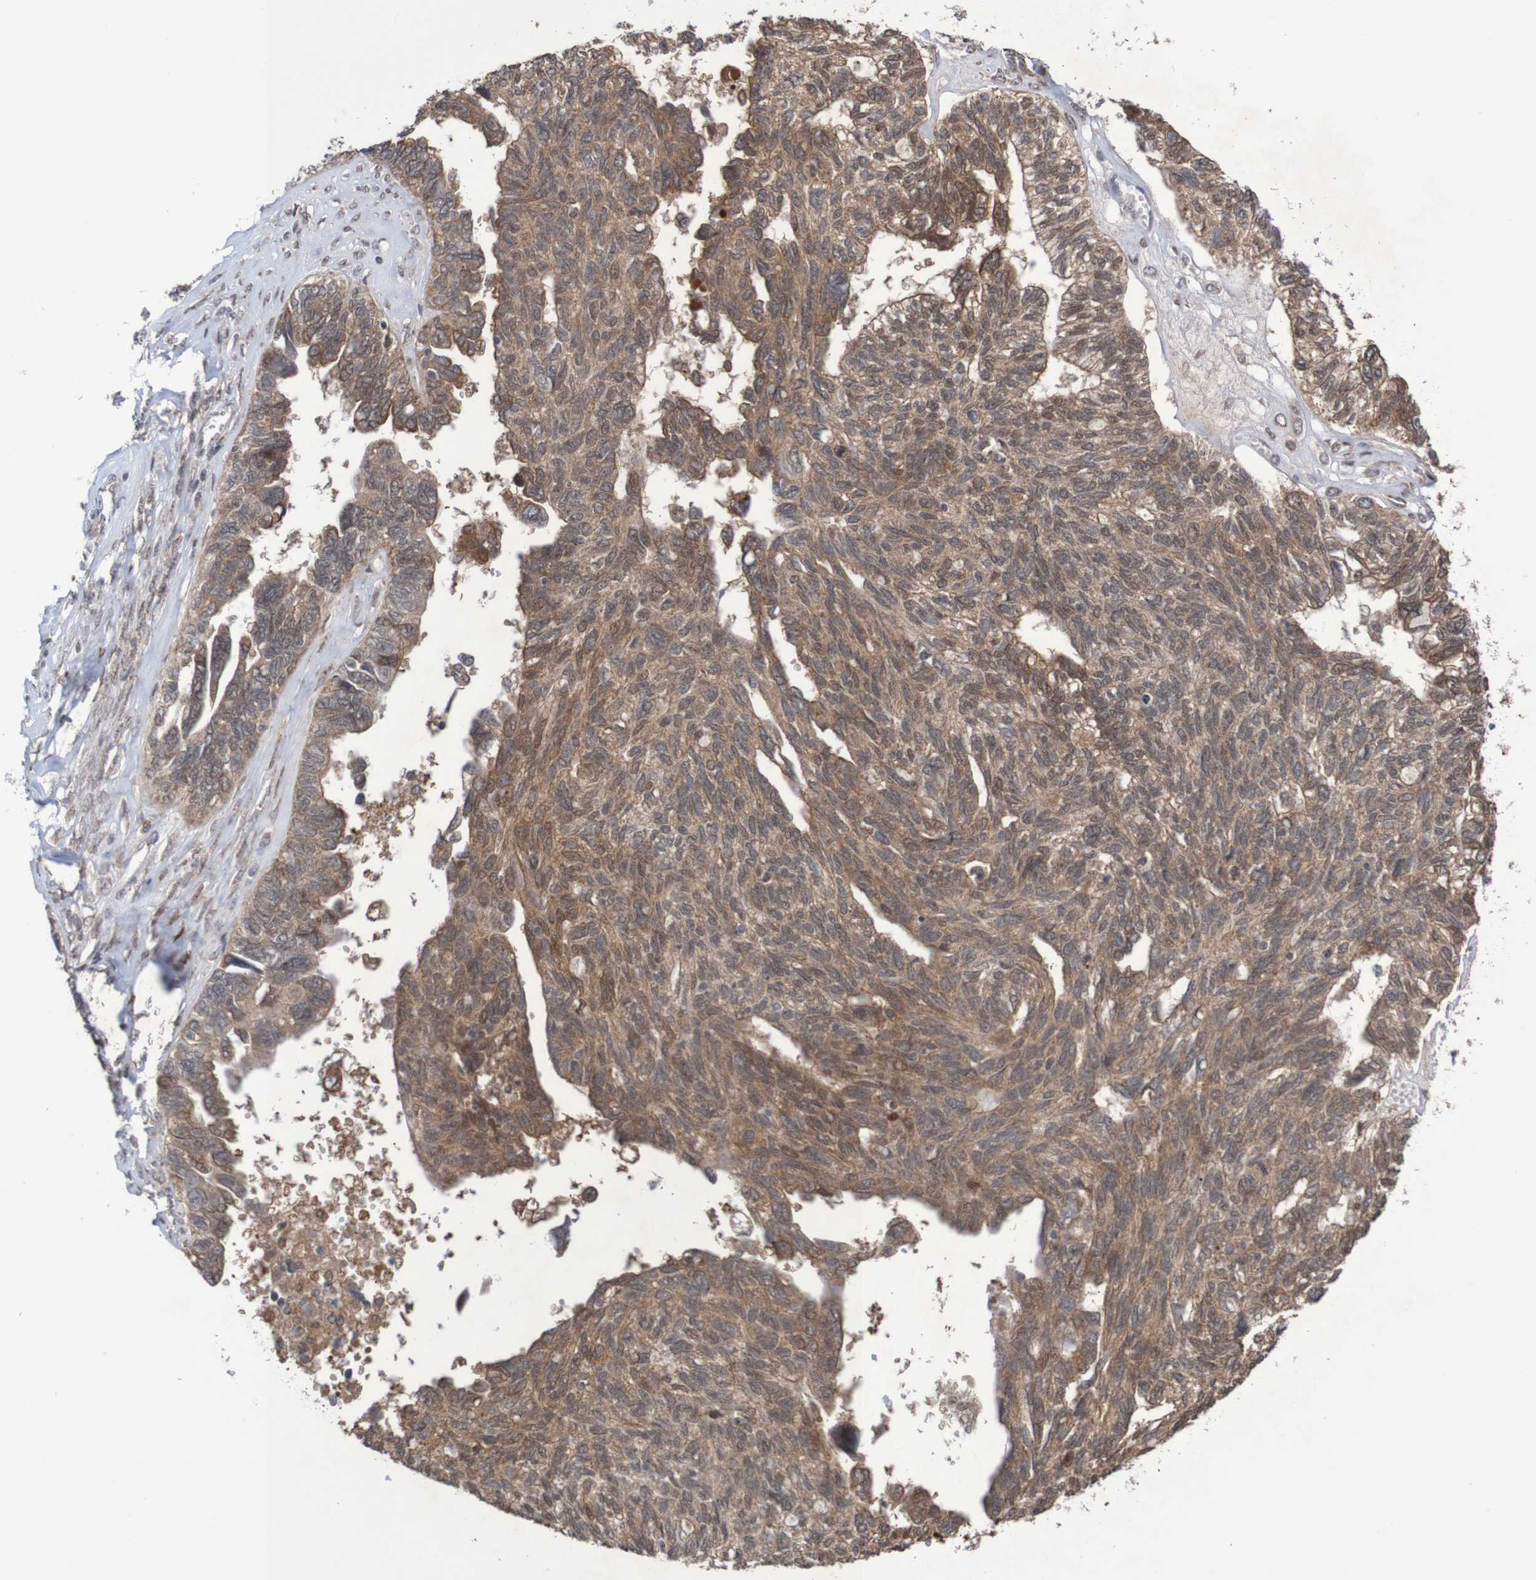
{"staining": {"intensity": "moderate", "quantity": ">75%", "location": "cytoplasmic/membranous"}, "tissue": "ovarian cancer", "cell_type": "Tumor cells", "image_type": "cancer", "snomed": [{"axis": "morphology", "description": "Cystadenocarcinoma, serous, NOS"}, {"axis": "topography", "description": "Ovary"}], "caption": "IHC micrograph of neoplastic tissue: ovarian cancer stained using IHC displays medium levels of moderate protein expression localized specifically in the cytoplasmic/membranous of tumor cells, appearing as a cytoplasmic/membranous brown color.", "gene": "ITLN1", "patient": {"sex": "female", "age": 79}}